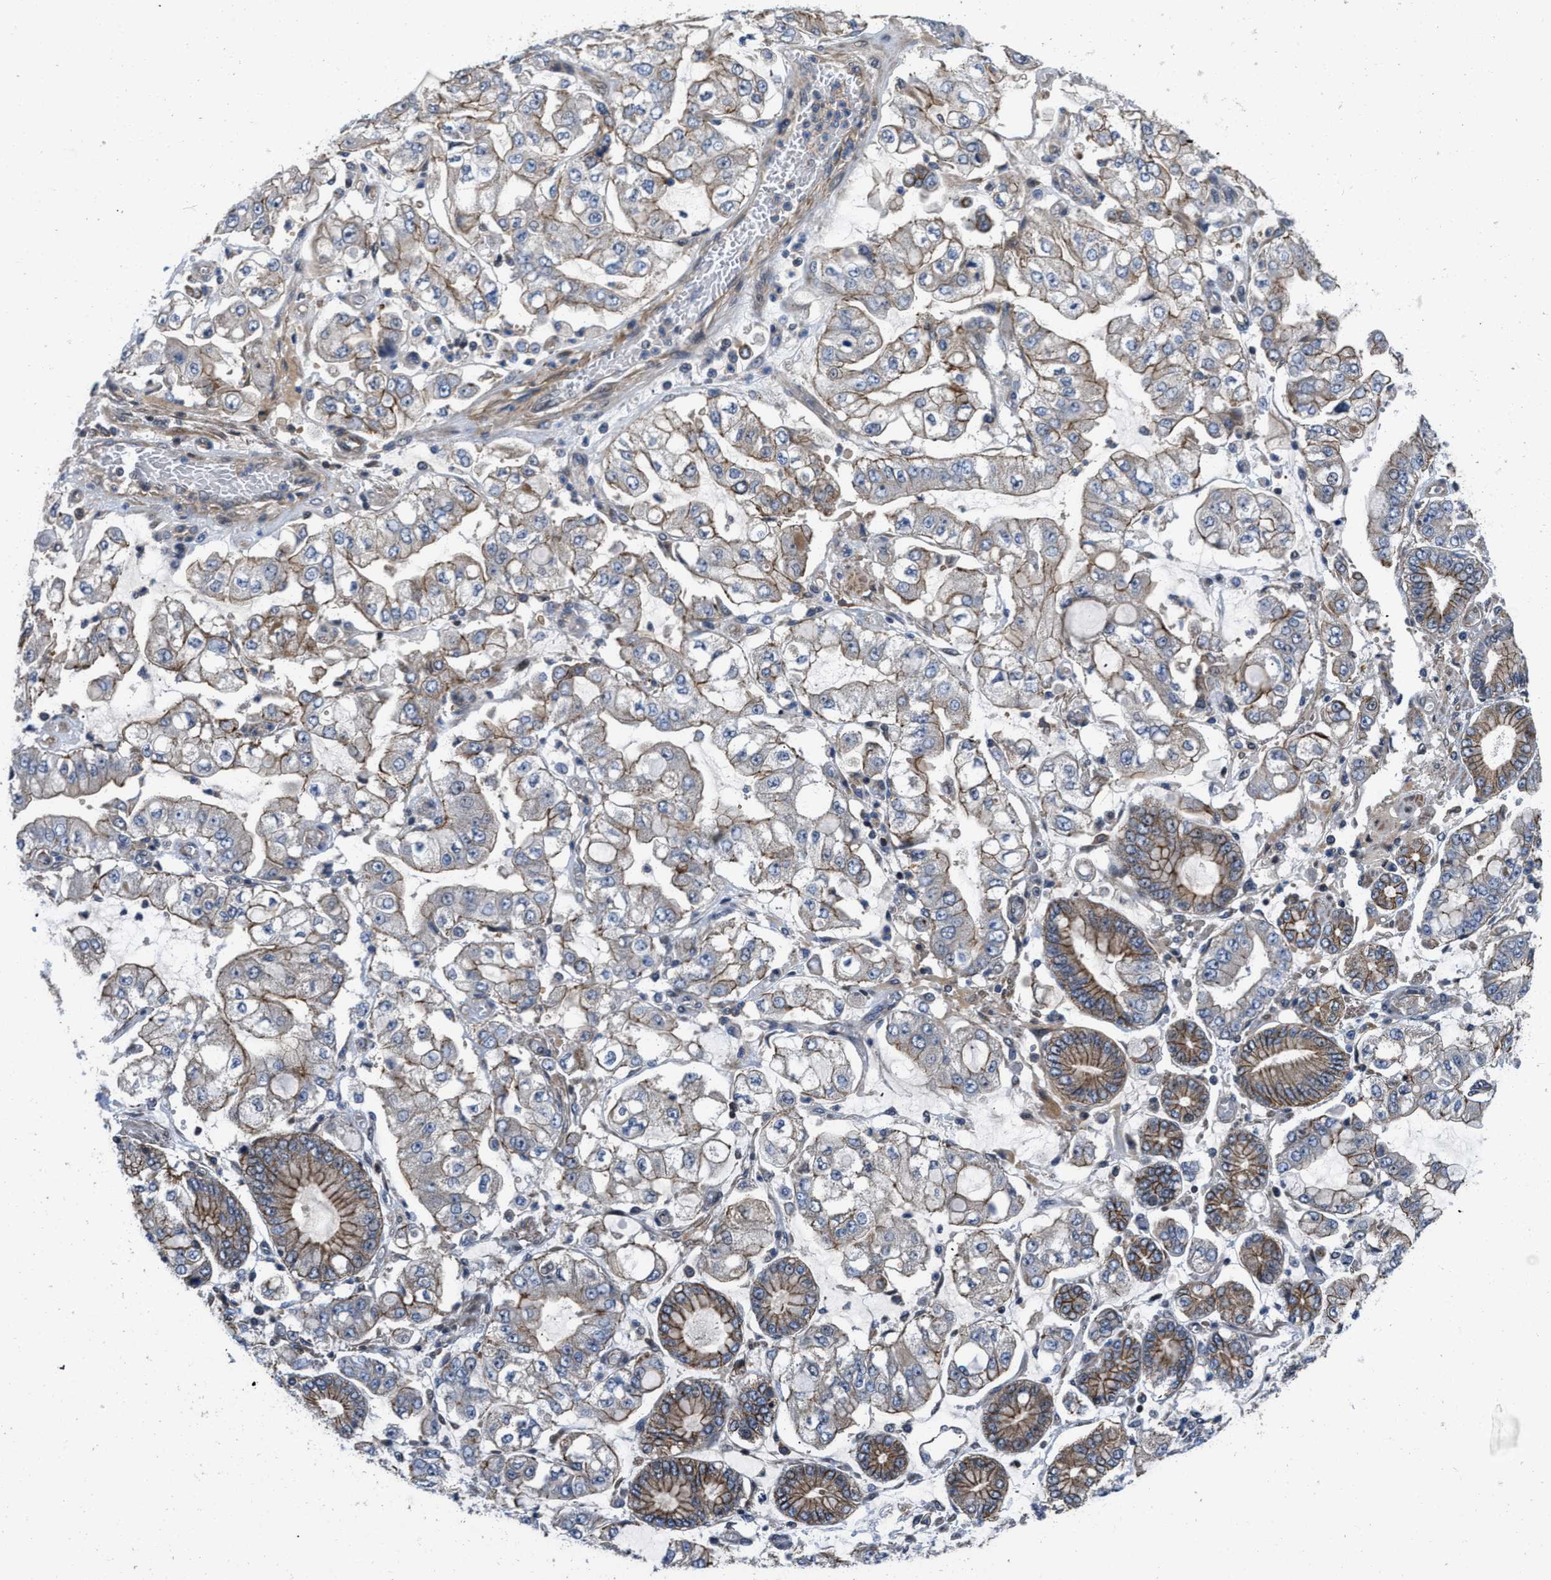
{"staining": {"intensity": "moderate", "quantity": "25%-75%", "location": "cytoplasmic/membranous"}, "tissue": "stomach cancer", "cell_type": "Tumor cells", "image_type": "cancer", "snomed": [{"axis": "morphology", "description": "Adenocarcinoma, NOS"}, {"axis": "topography", "description": "Stomach"}], "caption": "The immunohistochemical stain highlights moderate cytoplasmic/membranous staining in tumor cells of stomach adenocarcinoma tissue.", "gene": "PRDM14", "patient": {"sex": "male", "age": 76}}